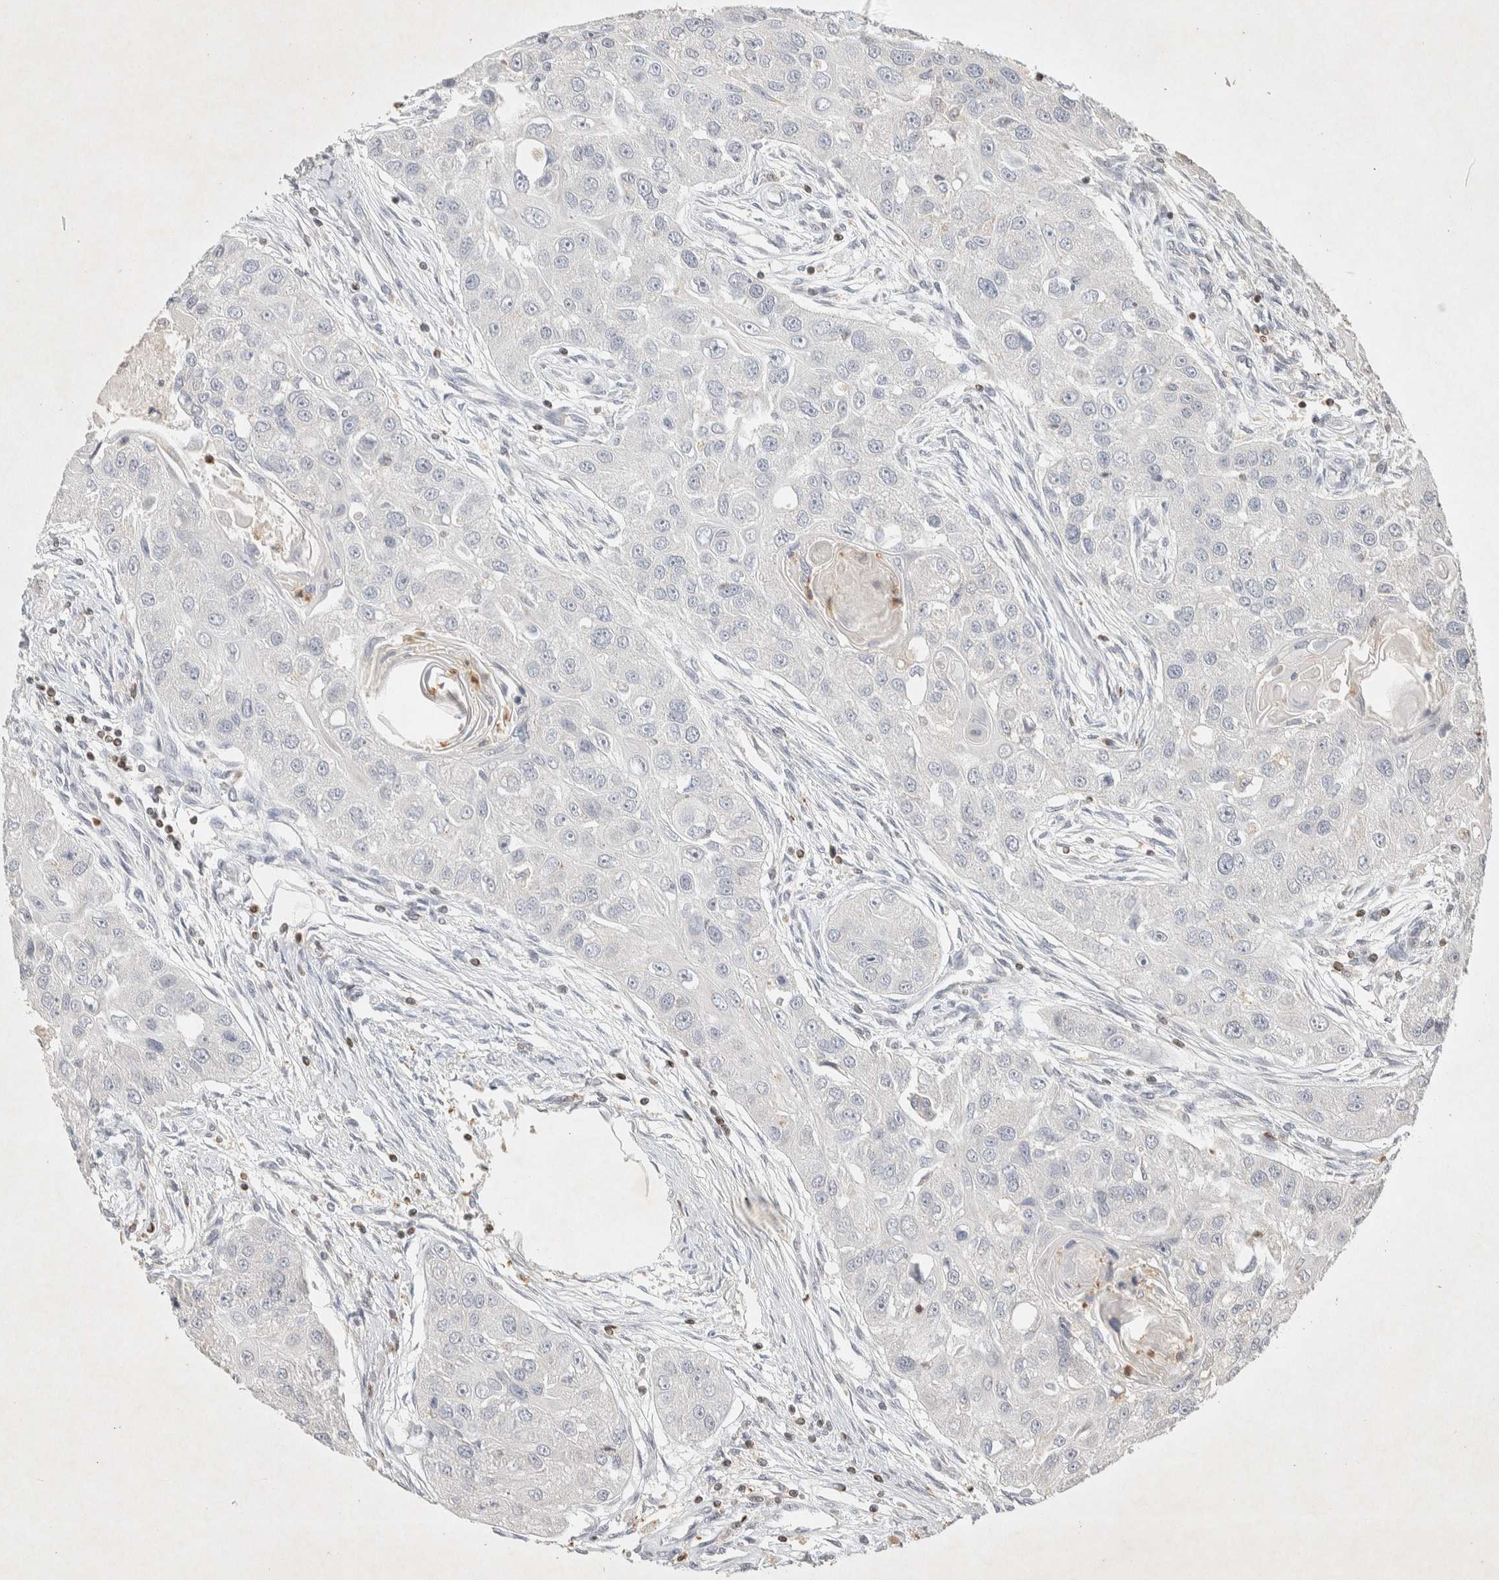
{"staining": {"intensity": "negative", "quantity": "none", "location": "none"}, "tissue": "head and neck cancer", "cell_type": "Tumor cells", "image_type": "cancer", "snomed": [{"axis": "morphology", "description": "Normal tissue, NOS"}, {"axis": "morphology", "description": "Squamous cell carcinoma, NOS"}, {"axis": "topography", "description": "Skeletal muscle"}, {"axis": "topography", "description": "Head-Neck"}], "caption": "A micrograph of human head and neck cancer is negative for staining in tumor cells.", "gene": "RAC2", "patient": {"sex": "male", "age": 51}}